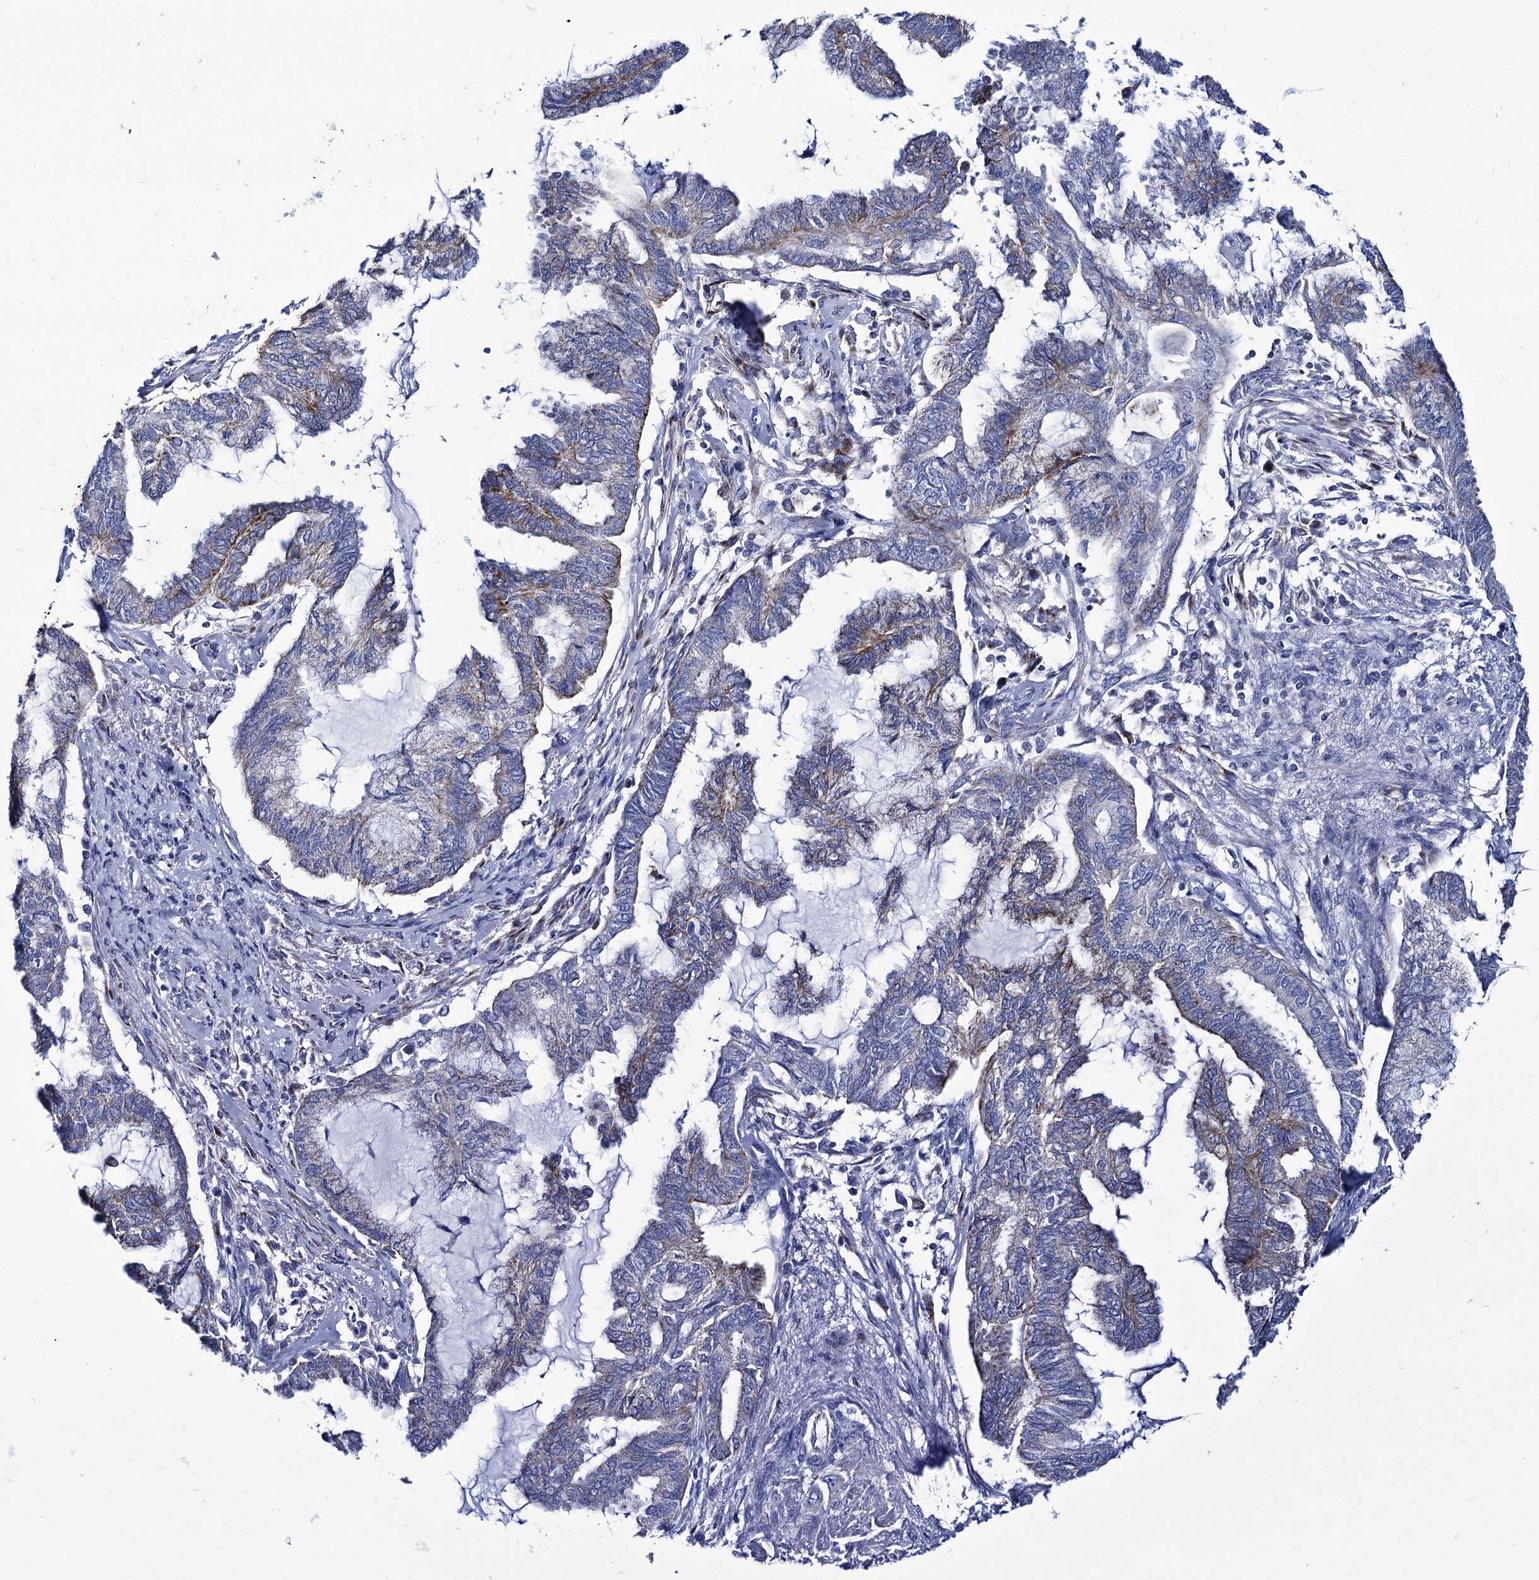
{"staining": {"intensity": "moderate", "quantity": "25%-75%", "location": "cytoplasmic/membranous"}, "tissue": "endometrial cancer", "cell_type": "Tumor cells", "image_type": "cancer", "snomed": [{"axis": "morphology", "description": "Adenocarcinoma, NOS"}, {"axis": "topography", "description": "Endometrium"}], "caption": "IHC of endometrial cancer (adenocarcinoma) displays medium levels of moderate cytoplasmic/membranous positivity in approximately 25%-75% of tumor cells.", "gene": "UBASH3B", "patient": {"sex": "female", "age": 86}}